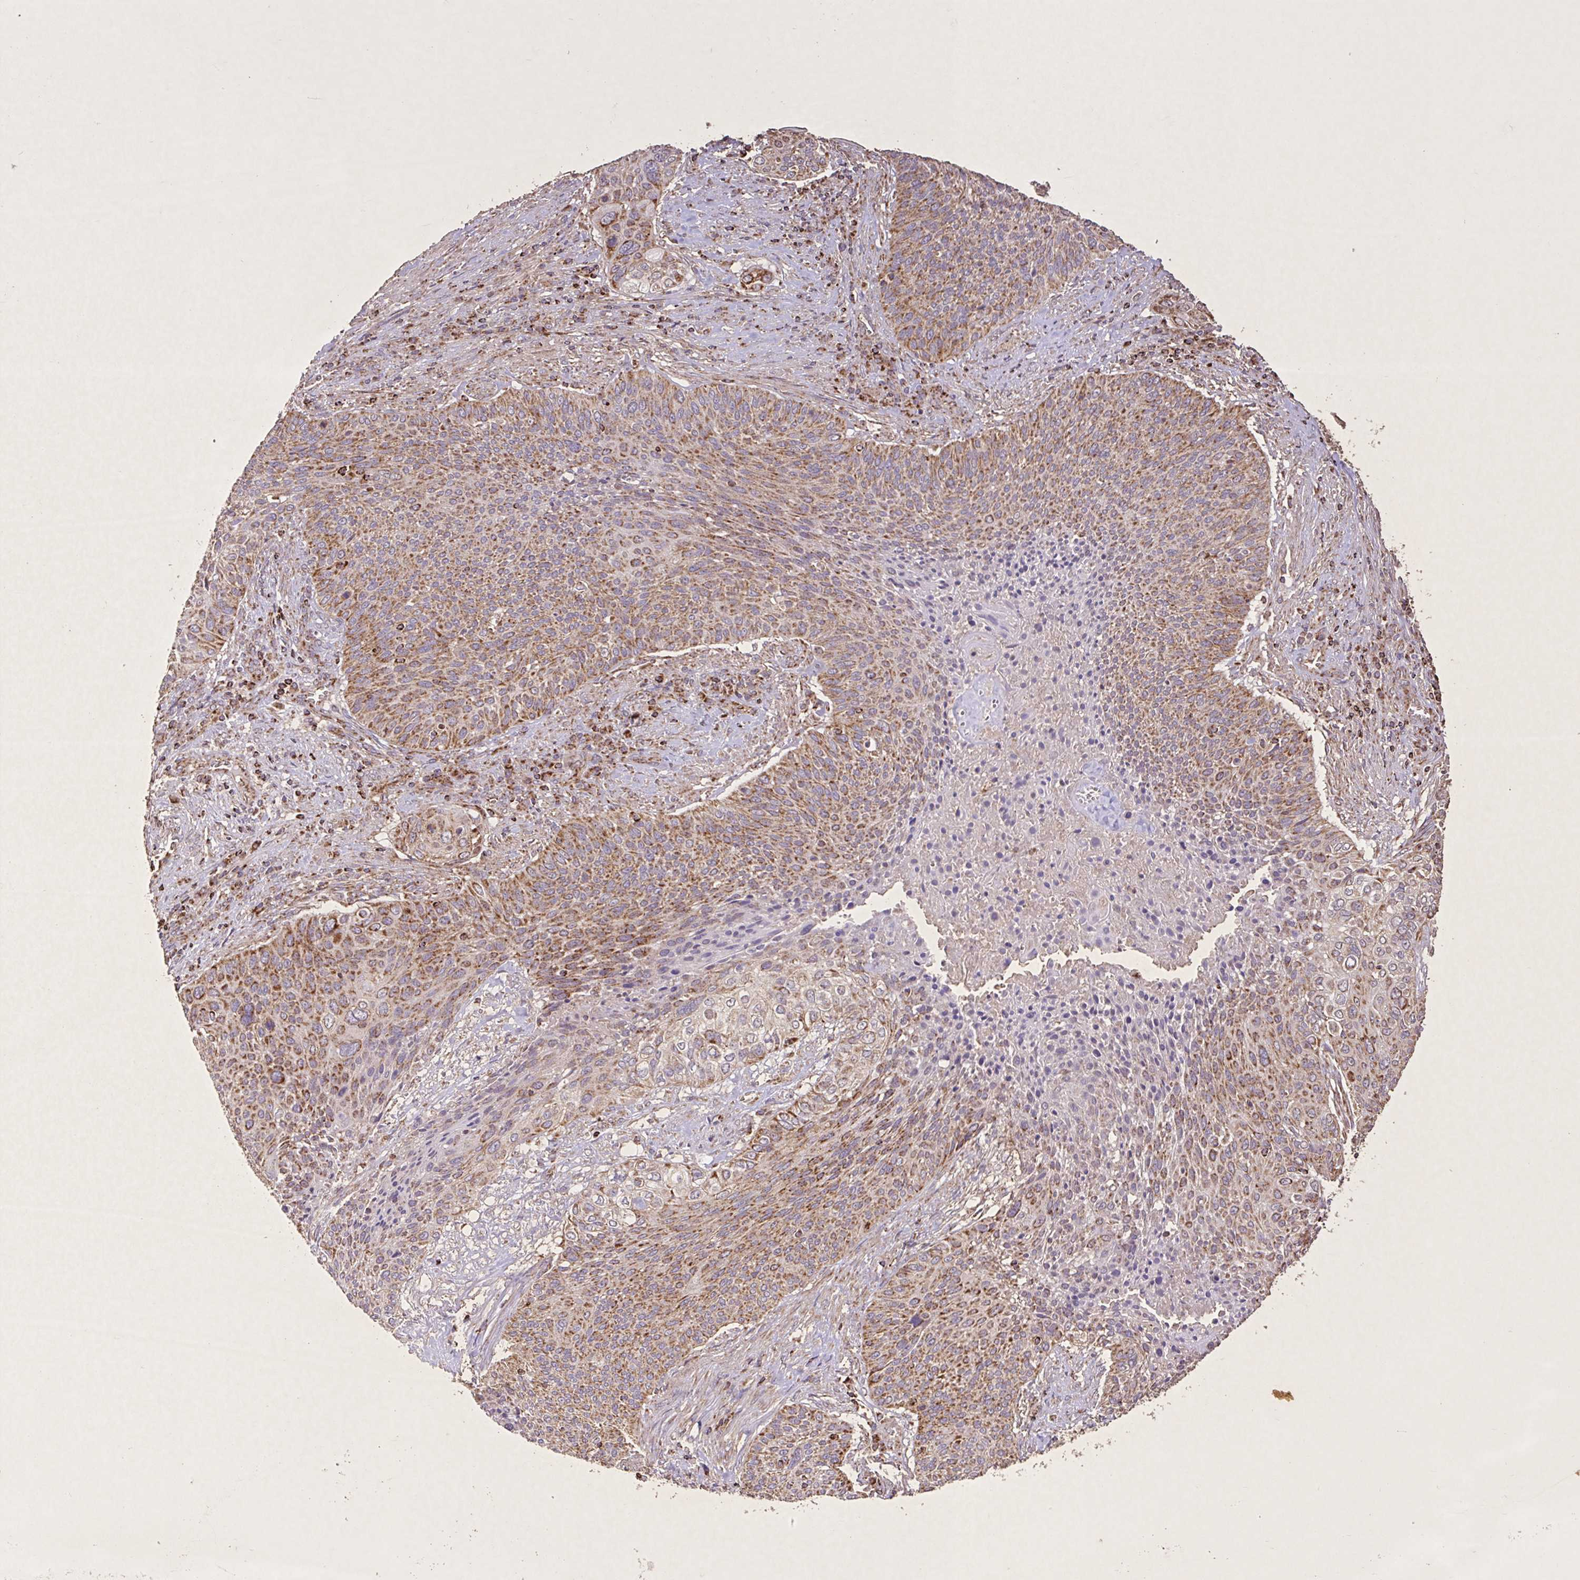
{"staining": {"intensity": "moderate", "quantity": ">75%", "location": "cytoplasmic/membranous"}, "tissue": "cervical cancer", "cell_type": "Tumor cells", "image_type": "cancer", "snomed": [{"axis": "morphology", "description": "Squamous cell carcinoma, NOS"}, {"axis": "topography", "description": "Cervix"}], "caption": "Immunohistochemical staining of human cervical cancer (squamous cell carcinoma) exhibits medium levels of moderate cytoplasmic/membranous protein staining in about >75% of tumor cells. (DAB (3,3'-diaminobenzidine) IHC, brown staining for protein, blue staining for nuclei).", "gene": "AGK", "patient": {"sex": "female", "age": 31}}